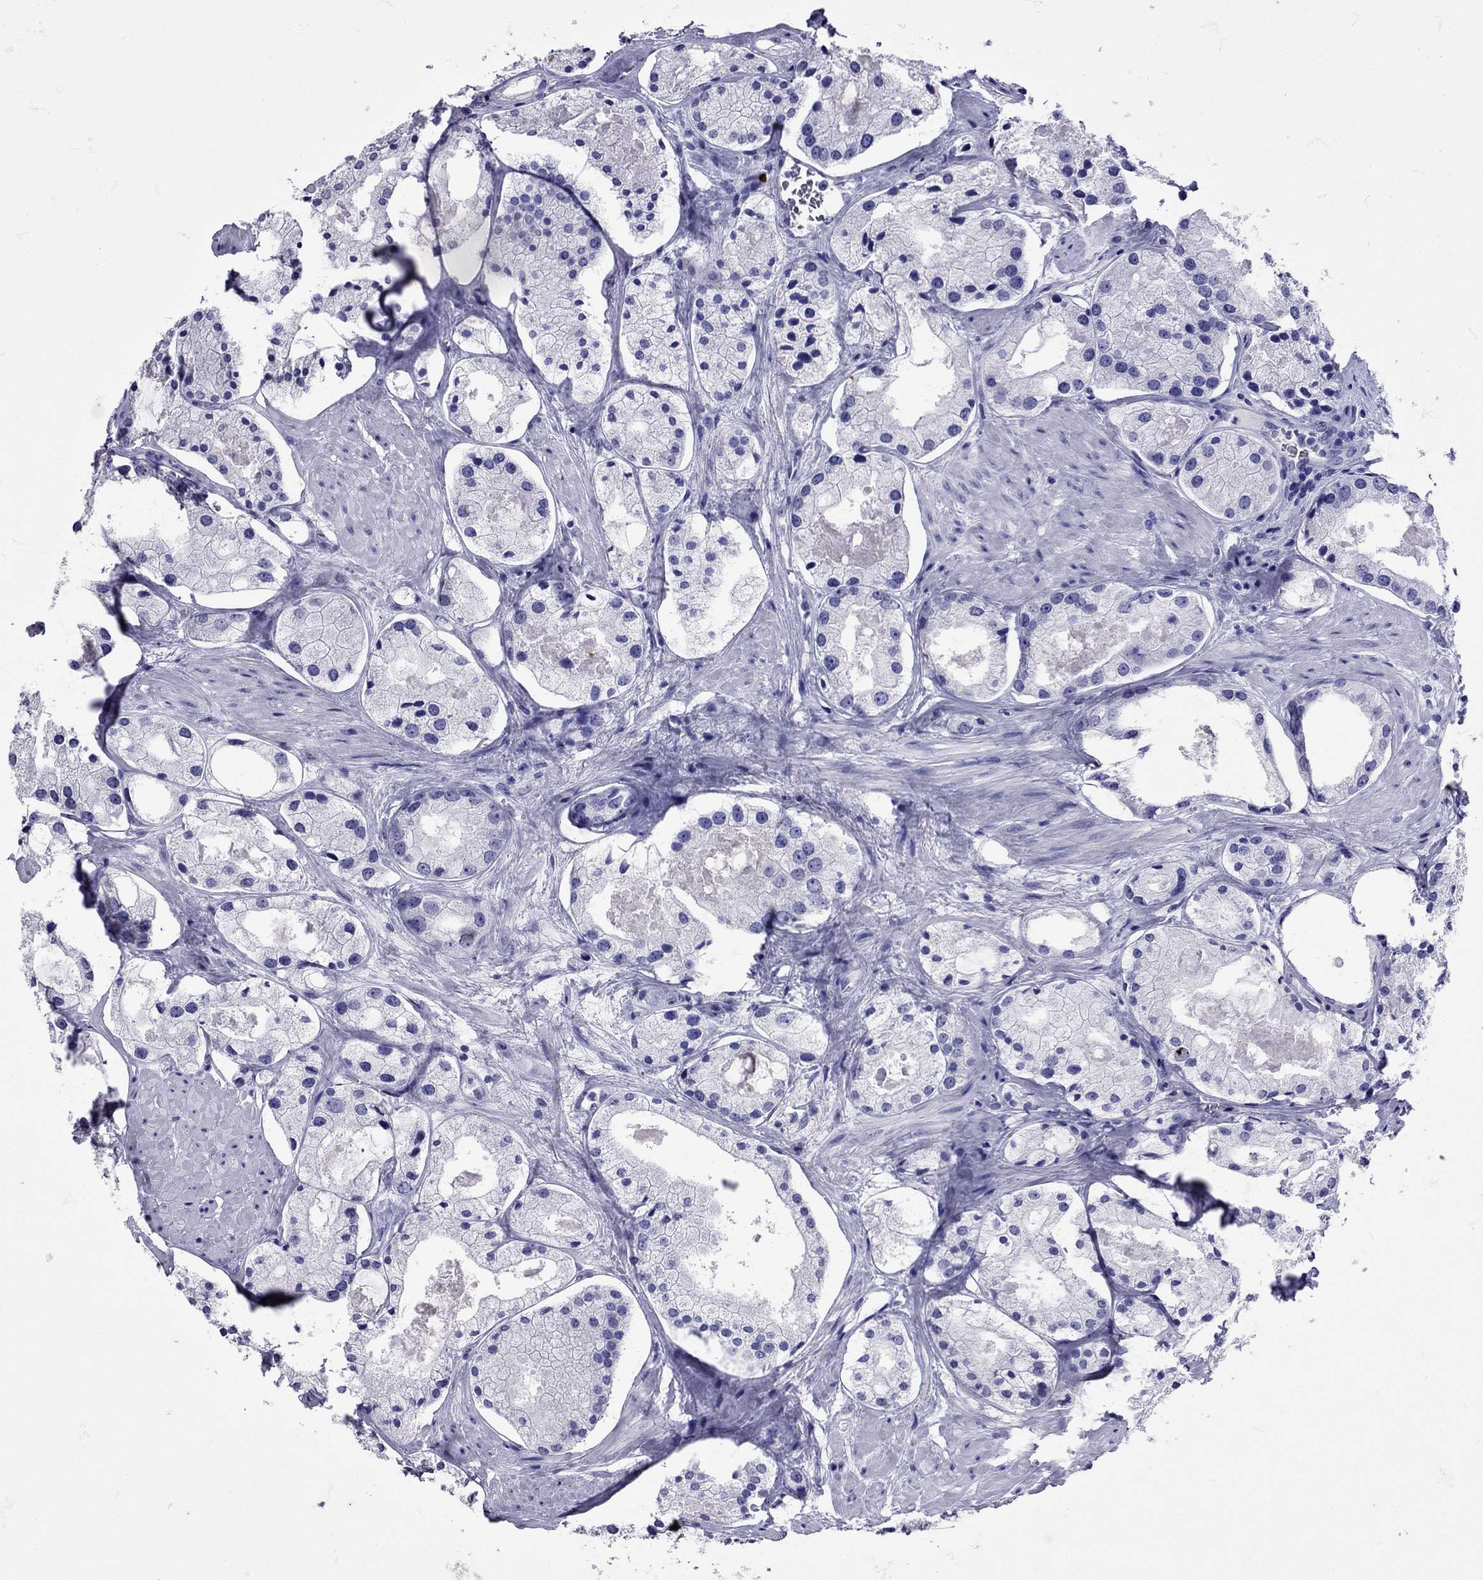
{"staining": {"intensity": "negative", "quantity": "none", "location": "none"}, "tissue": "prostate cancer", "cell_type": "Tumor cells", "image_type": "cancer", "snomed": [{"axis": "morphology", "description": "Adenocarcinoma, NOS"}, {"axis": "morphology", "description": "Adenocarcinoma, High grade"}, {"axis": "topography", "description": "Prostate"}], "caption": "Photomicrograph shows no significant protein positivity in tumor cells of prostate cancer.", "gene": "AVP", "patient": {"sex": "male", "age": 64}}